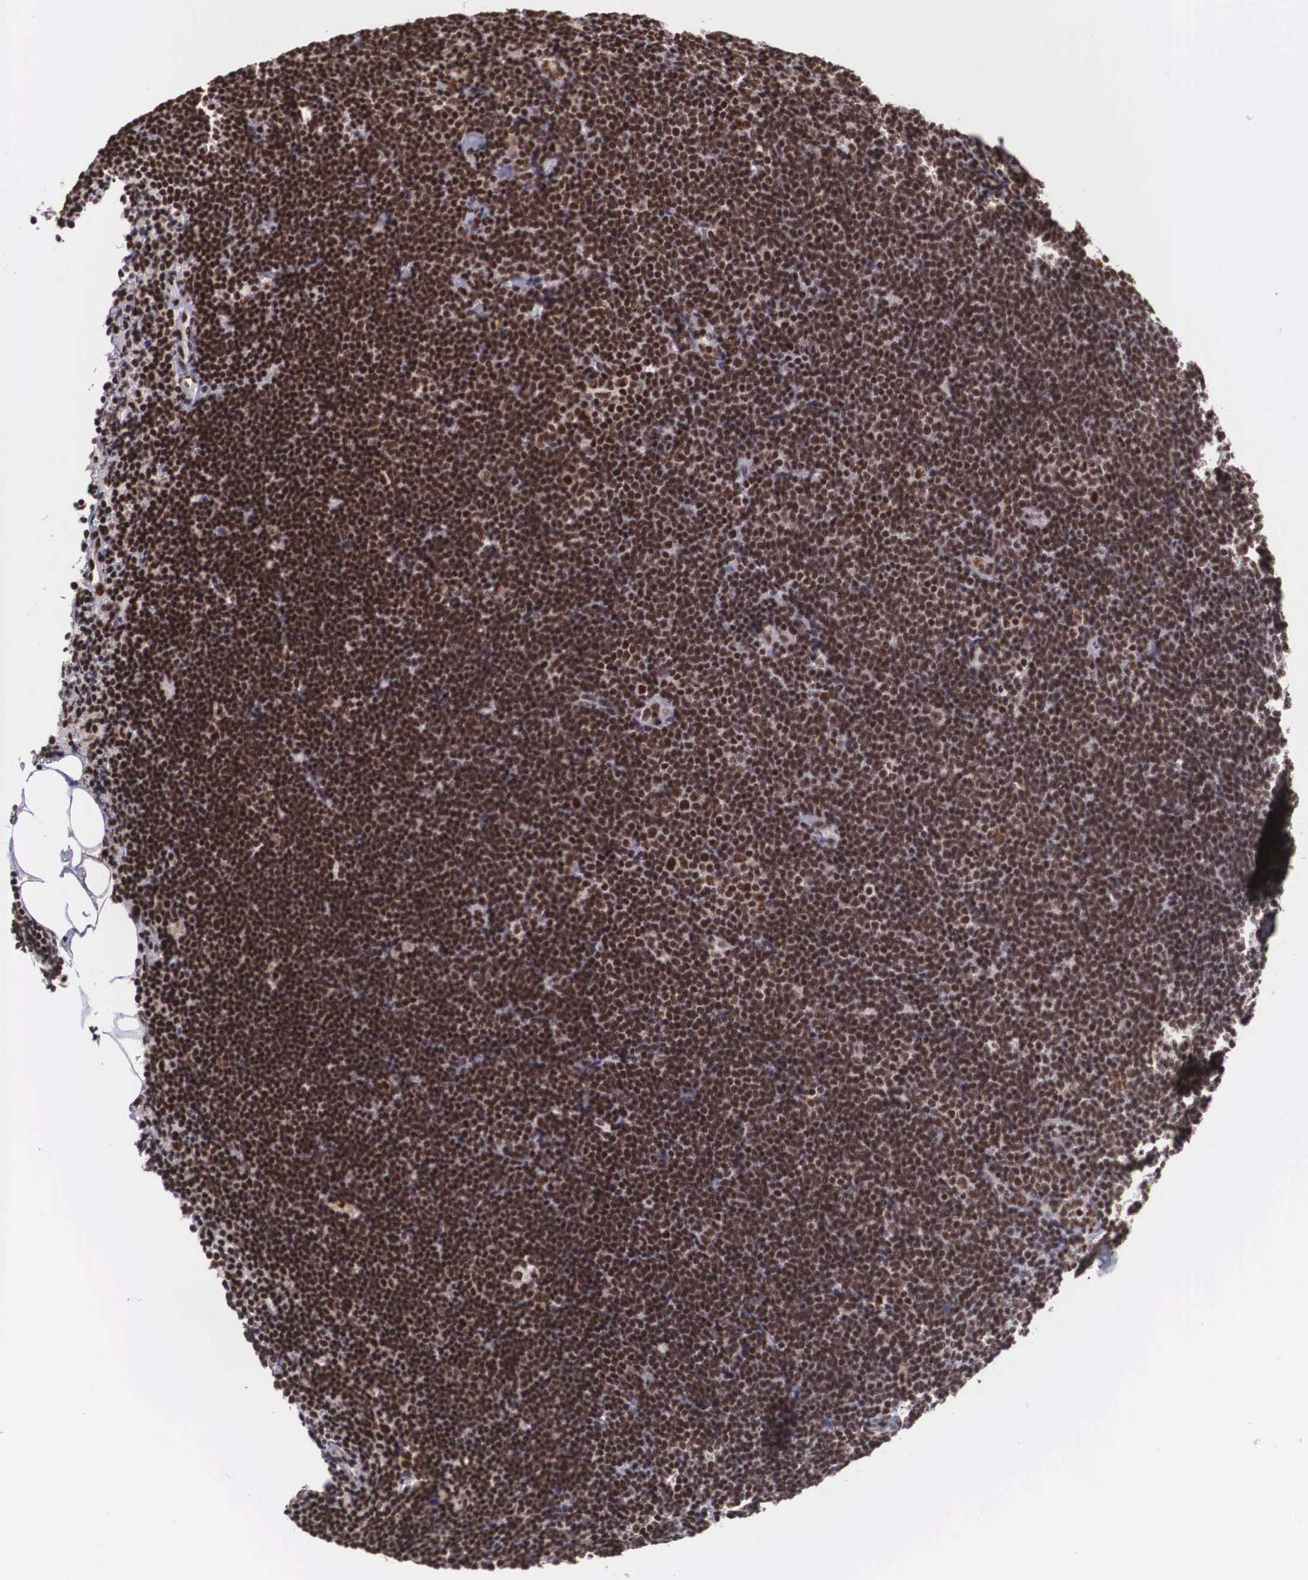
{"staining": {"intensity": "strong", "quantity": ">75%", "location": "nuclear"}, "tissue": "lymphoma", "cell_type": "Tumor cells", "image_type": "cancer", "snomed": [{"axis": "morphology", "description": "Malignant lymphoma, non-Hodgkin's type, Low grade"}, {"axis": "topography", "description": "Lymph node"}], "caption": "A brown stain labels strong nuclear staining of a protein in human lymphoma tumor cells.", "gene": "POLR2F", "patient": {"sex": "female", "age": 51}}